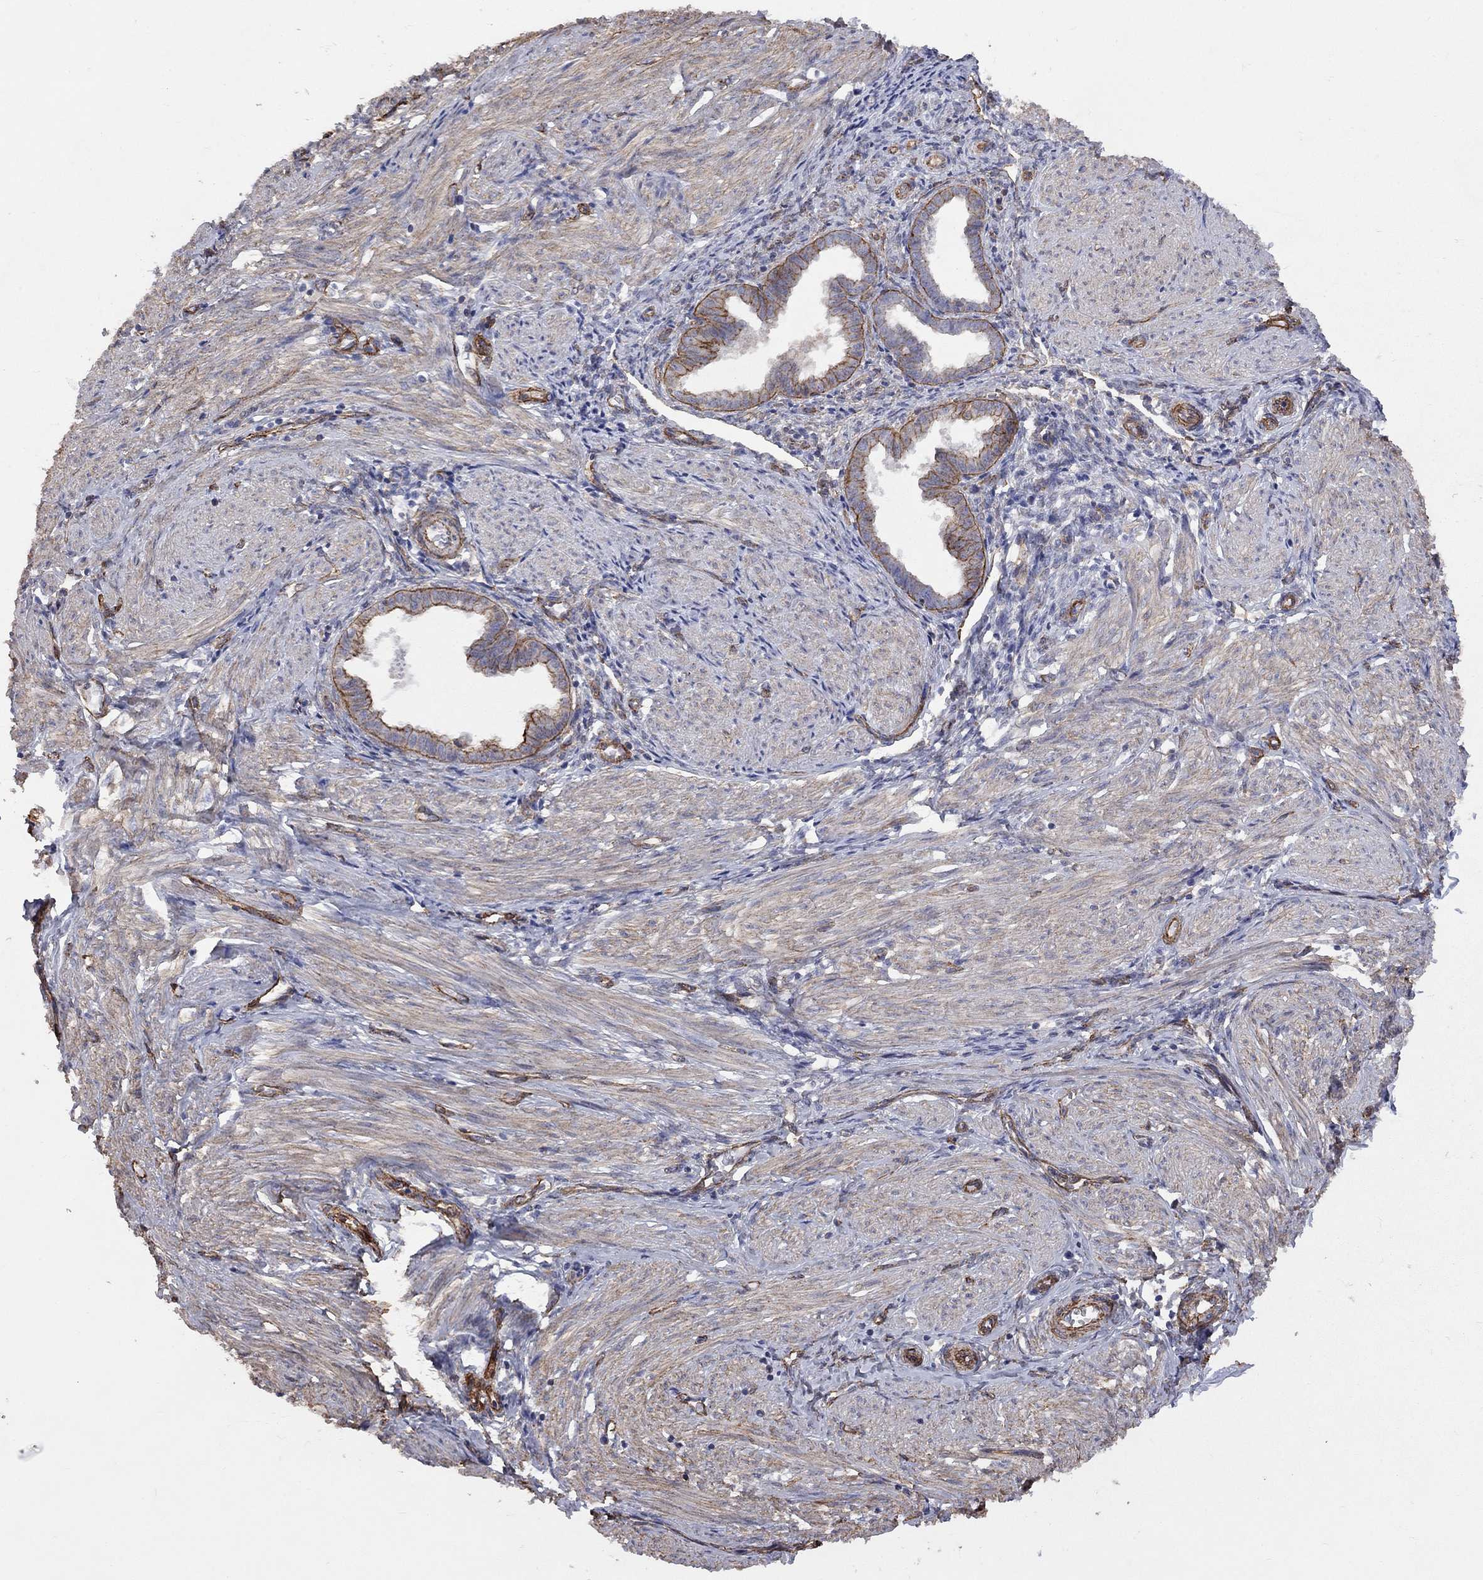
{"staining": {"intensity": "negative", "quantity": "none", "location": "none"}, "tissue": "endometrium", "cell_type": "Cells in endometrial stroma", "image_type": "normal", "snomed": [{"axis": "morphology", "description": "Normal tissue, NOS"}, {"axis": "topography", "description": "Endometrium"}], "caption": "An immunohistochemistry histopathology image of unremarkable endometrium is shown. There is no staining in cells in endometrial stroma of endometrium. (DAB IHC with hematoxylin counter stain).", "gene": "BICDL2", "patient": {"sex": "female", "age": 37}}